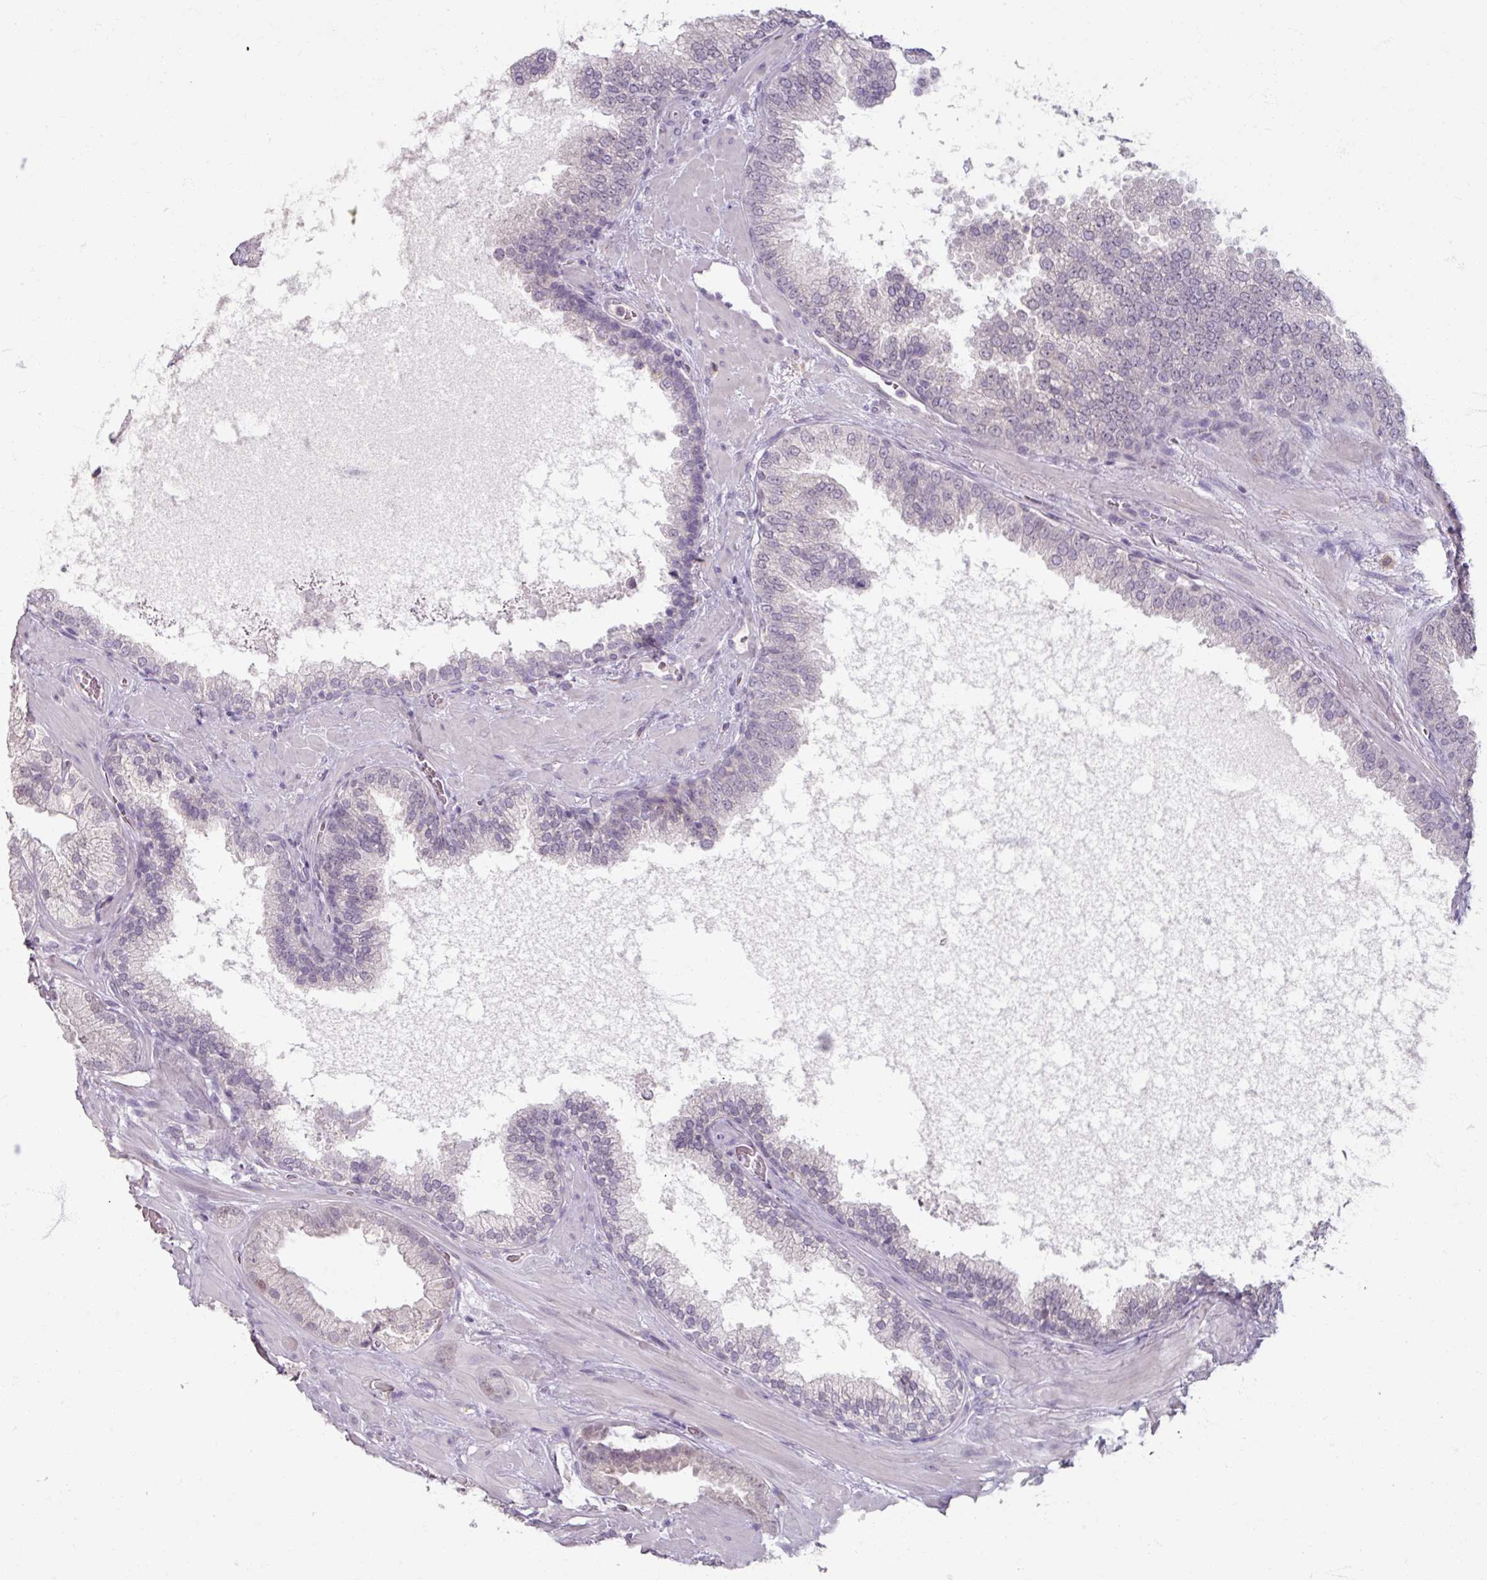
{"staining": {"intensity": "negative", "quantity": "none", "location": "none"}, "tissue": "prostate cancer", "cell_type": "Tumor cells", "image_type": "cancer", "snomed": [{"axis": "morphology", "description": "Adenocarcinoma, High grade"}, {"axis": "topography", "description": "Prostate"}], "caption": "Prostate adenocarcinoma (high-grade) stained for a protein using IHC shows no staining tumor cells.", "gene": "SOX11", "patient": {"sex": "male", "age": 68}}